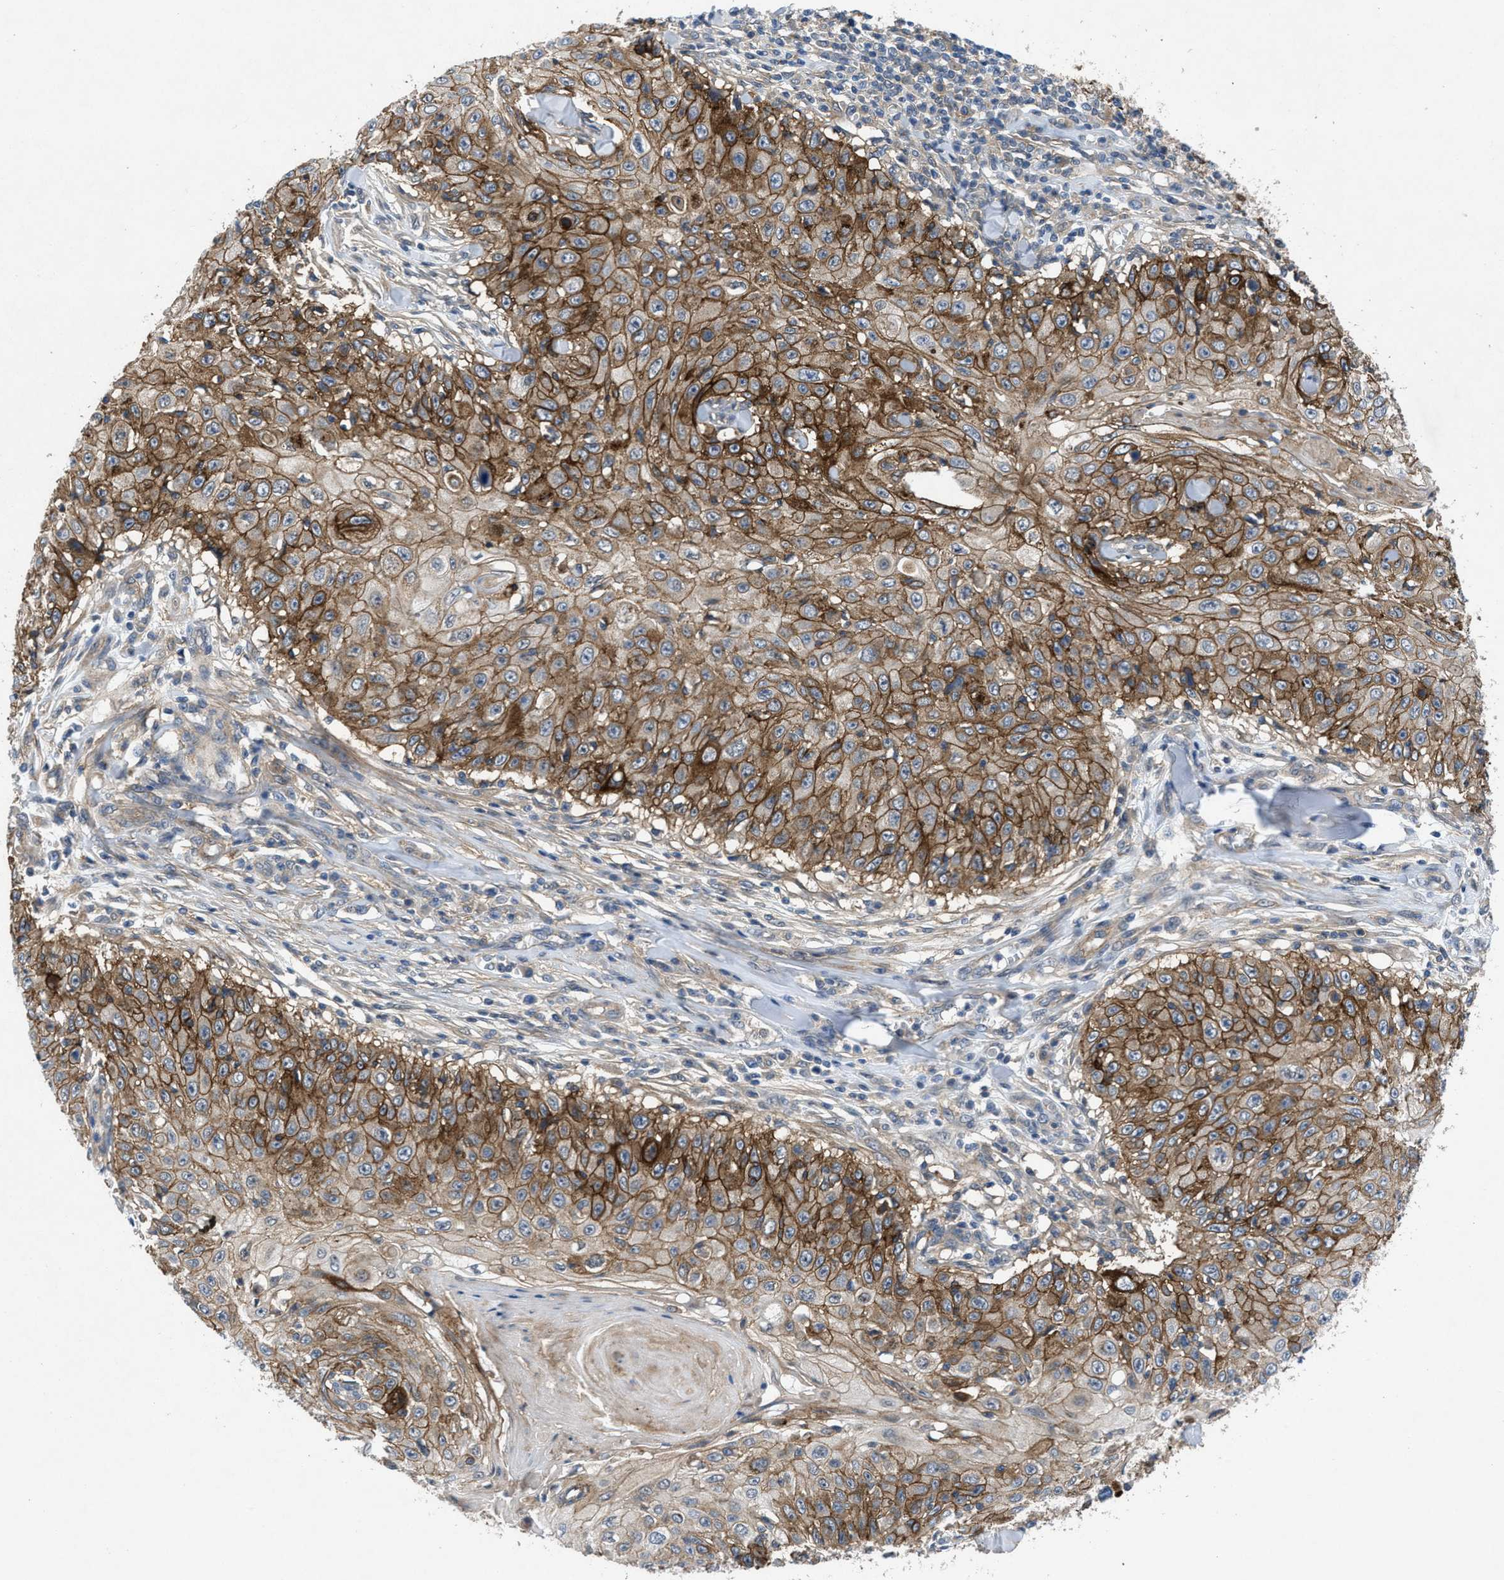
{"staining": {"intensity": "moderate", "quantity": ">75%", "location": "cytoplasmic/membranous"}, "tissue": "skin cancer", "cell_type": "Tumor cells", "image_type": "cancer", "snomed": [{"axis": "morphology", "description": "Squamous cell carcinoma, NOS"}, {"axis": "topography", "description": "Skin"}], "caption": "This image shows IHC staining of squamous cell carcinoma (skin), with medium moderate cytoplasmic/membranous expression in approximately >75% of tumor cells.", "gene": "PANX1", "patient": {"sex": "male", "age": 86}}